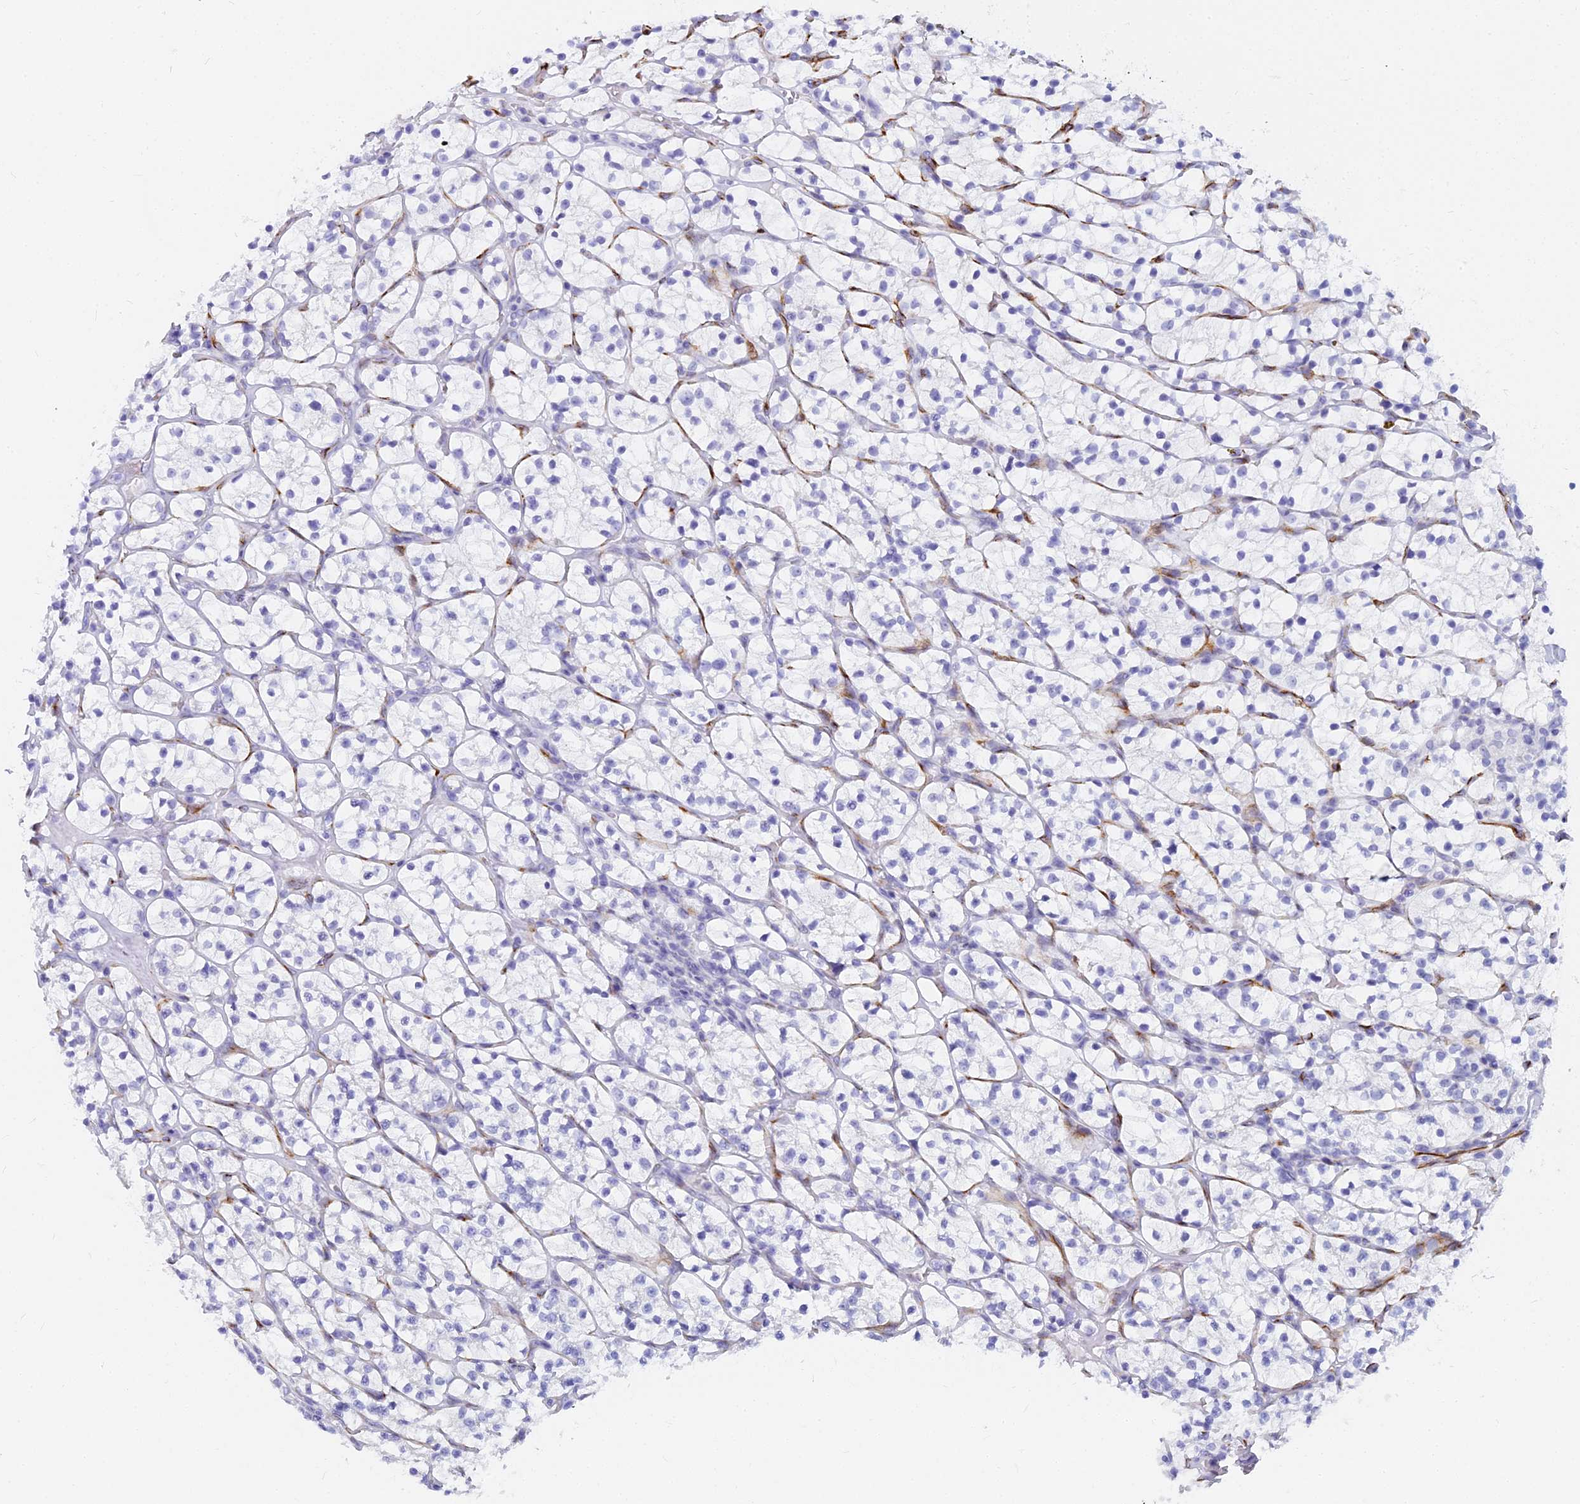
{"staining": {"intensity": "negative", "quantity": "none", "location": "none"}, "tissue": "renal cancer", "cell_type": "Tumor cells", "image_type": "cancer", "snomed": [{"axis": "morphology", "description": "Adenocarcinoma, NOS"}, {"axis": "topography", "description": "Kidney"}], "caption": "Immunohistochemistry (IHC) of renal cancer (adenocarcinoma) demonstrates no staining in tumor cells. The staining is performed using DAB brown chromogen with nuclei counter-stained in using hematoxylin.", "gene": "EVI2A", "patient": {"sex": "female", "age": 64}}